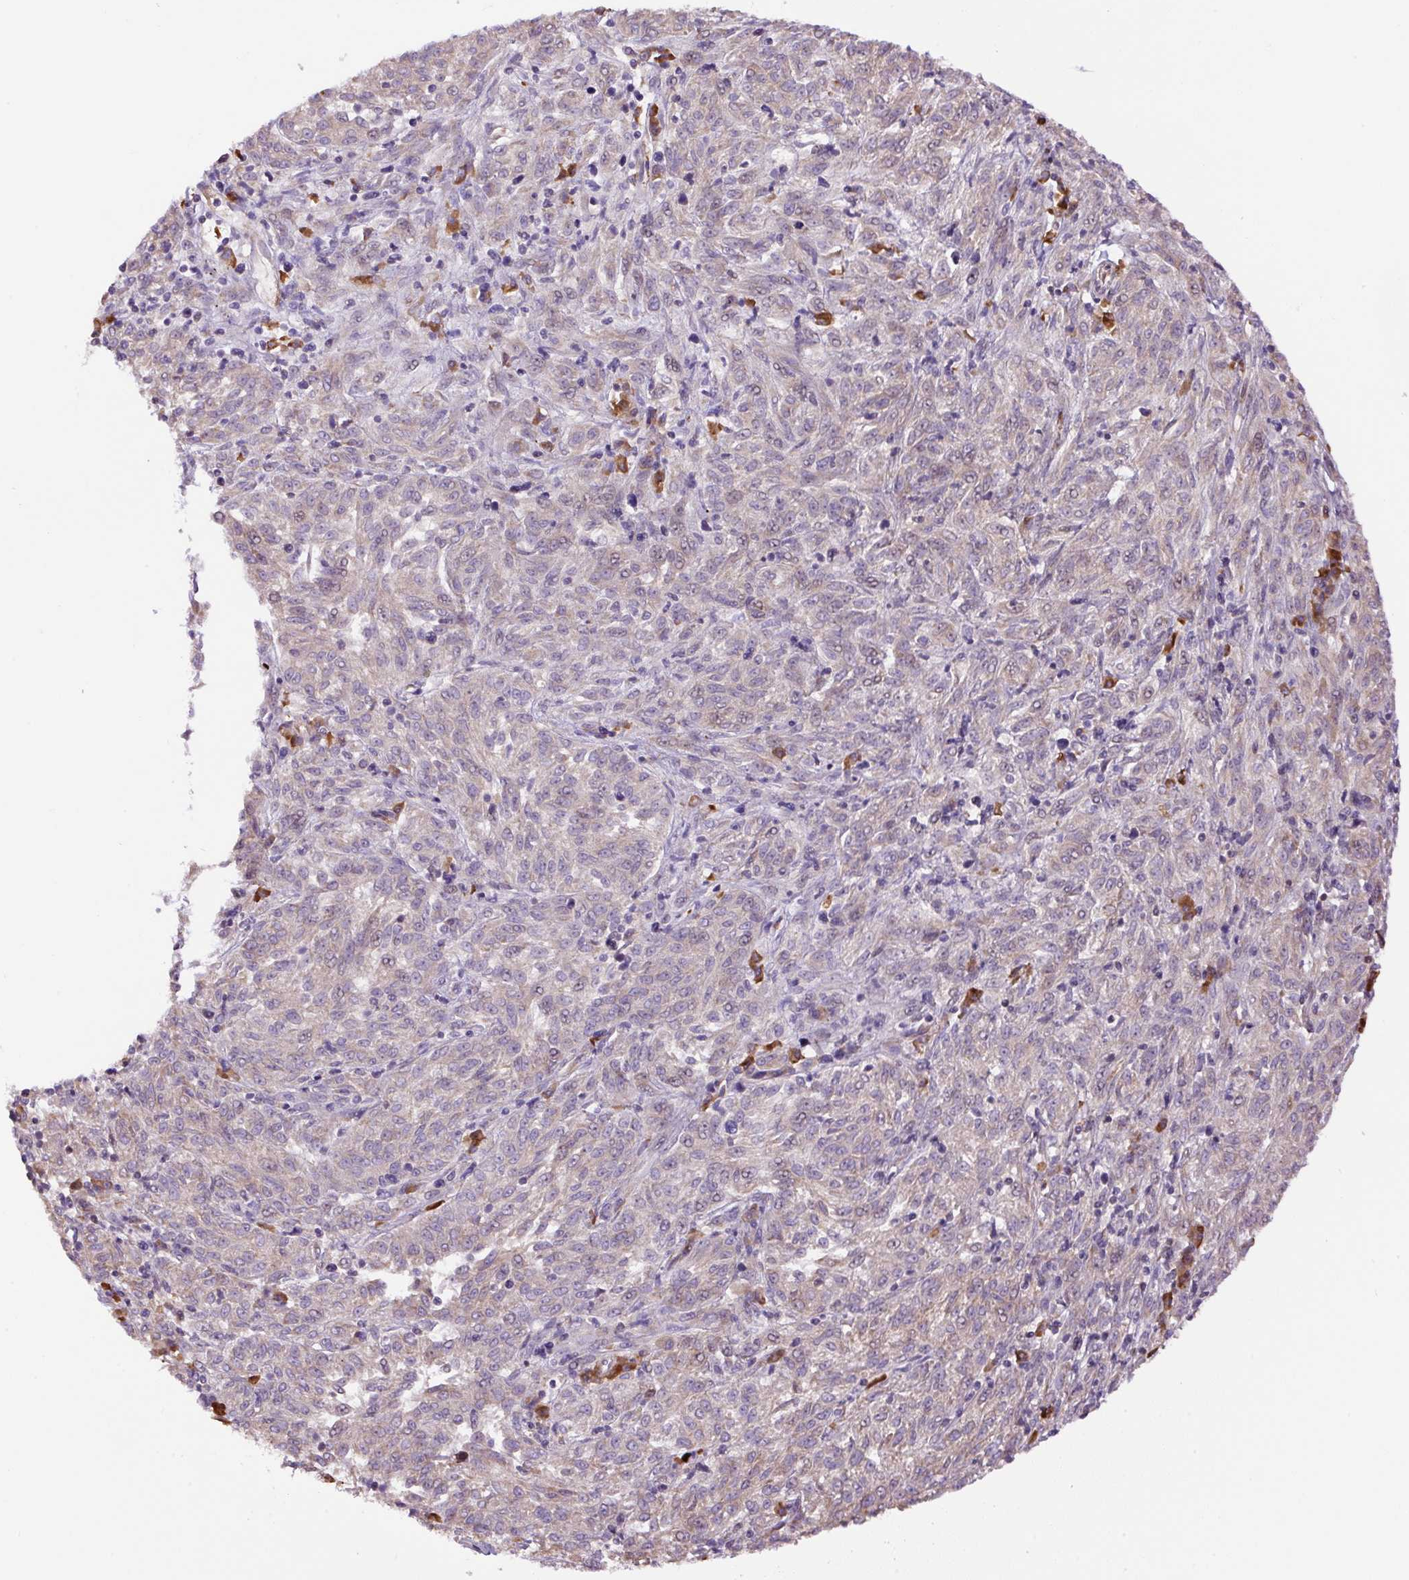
{"staining": {"intensity": "negative", "quantity": "none", "location": "none"}, "tissue": "melanoma", "cell_type": "Tumor cells", "image_type": "cancer", "snomed": [{"axis": "morphology", "description": "Malignant melanoma, NOS"}, {"axis": "topography", "description": "Skin"}], "caption": "Immunohistochemical staining of malignant melanoma reveals no significant positivity in tumor cells.", "gene": "PPME1", "patient": {"sex": "female", "age": 72}}